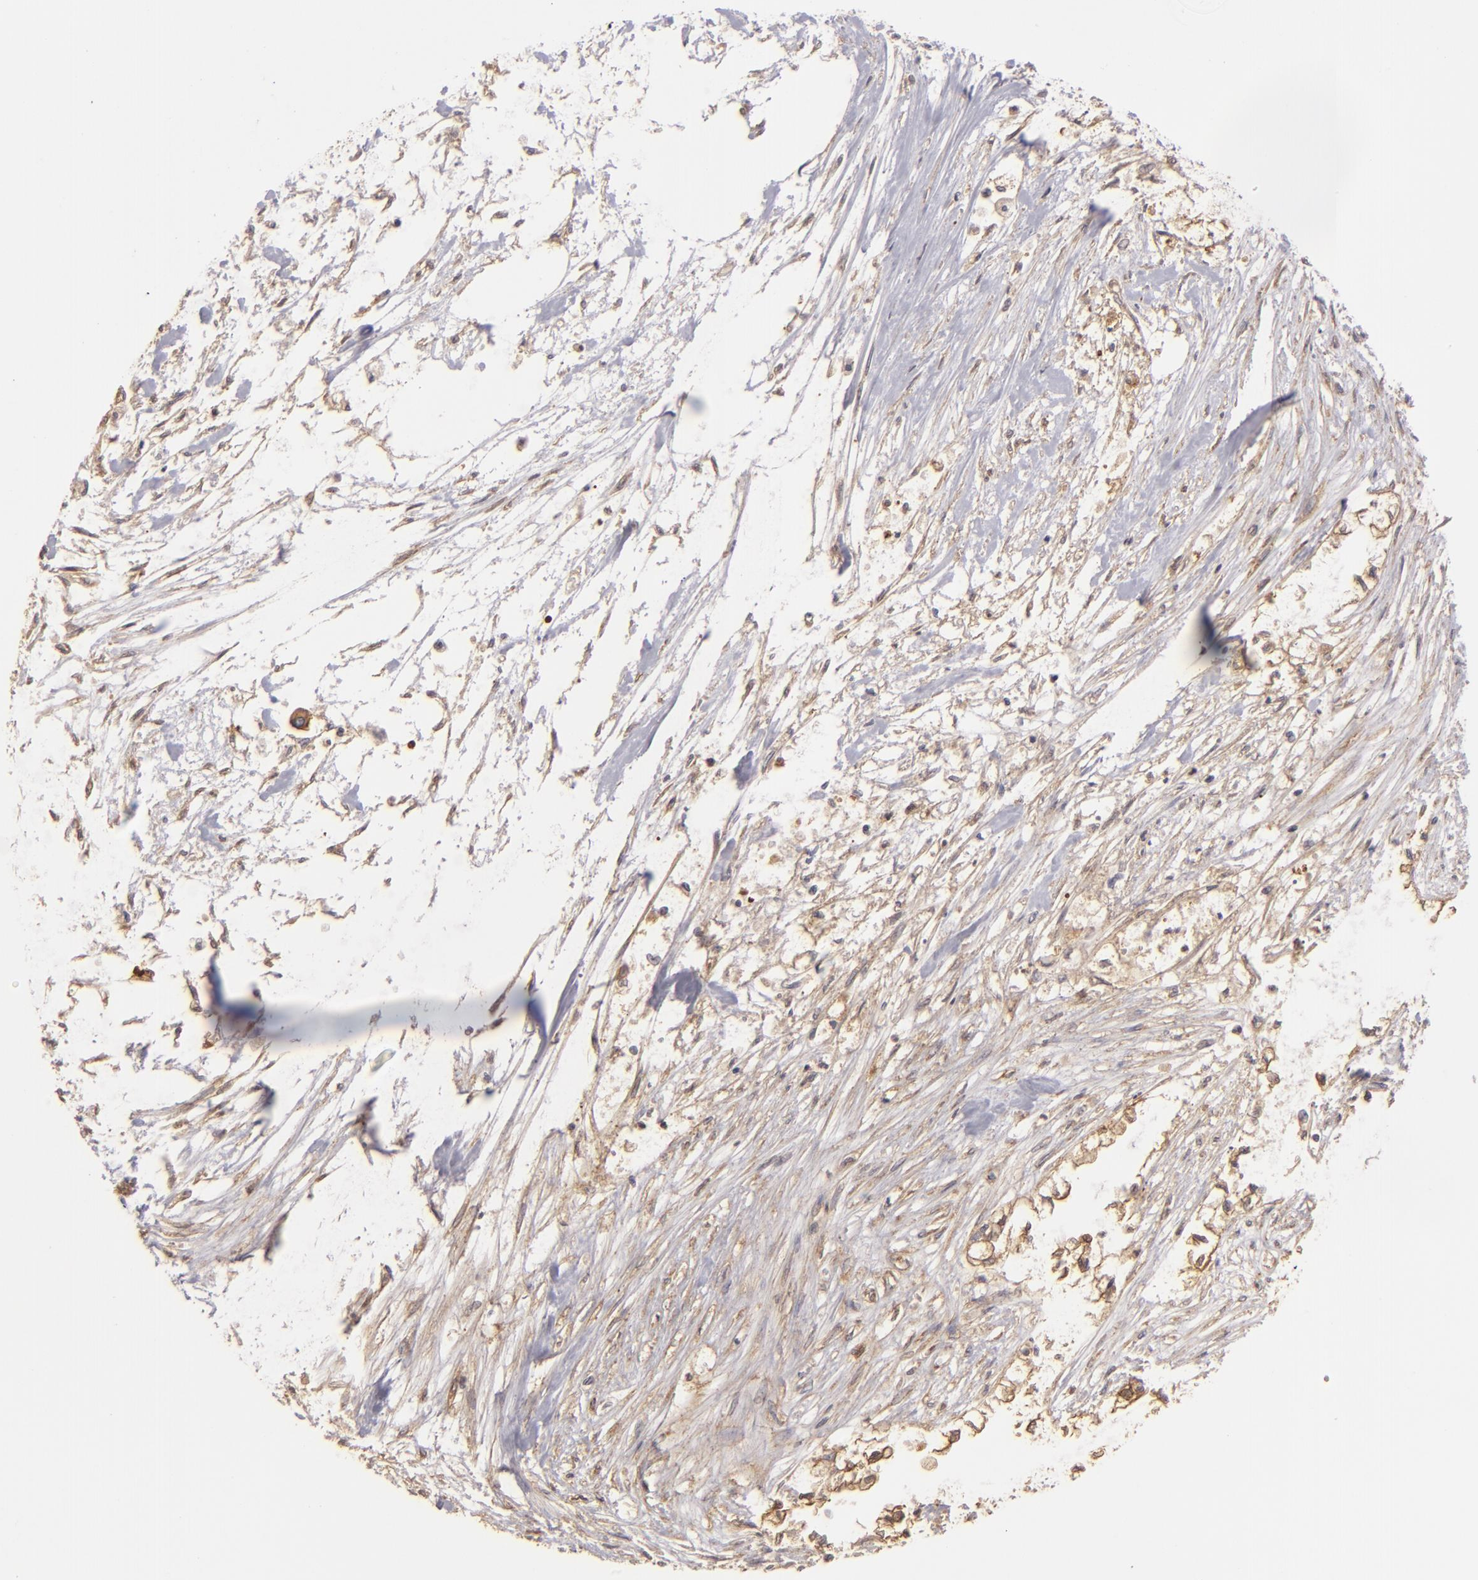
{"staining": {"intensity": "strong", "quantity": ">75%", "location": "cytoplasmic/membranous"}, "tissue": "pancreatic cancer", "cell_type": "Tumor cells", "image_type": "cancer", "snomed": [{"axis": "morphology", "description": "Adenocarcinoma, NOS"}, {"axis": "topography", "description": "Pancreas"}], "caption": "This is a histology image of immunohistochemistry (IHC) staining of pancreatic cancer, which shows strong staining in the cytoplasmic/membranous of tumor cells.", "gene": "PRKCD", "patient": {"sex": "male", "age": 79}}